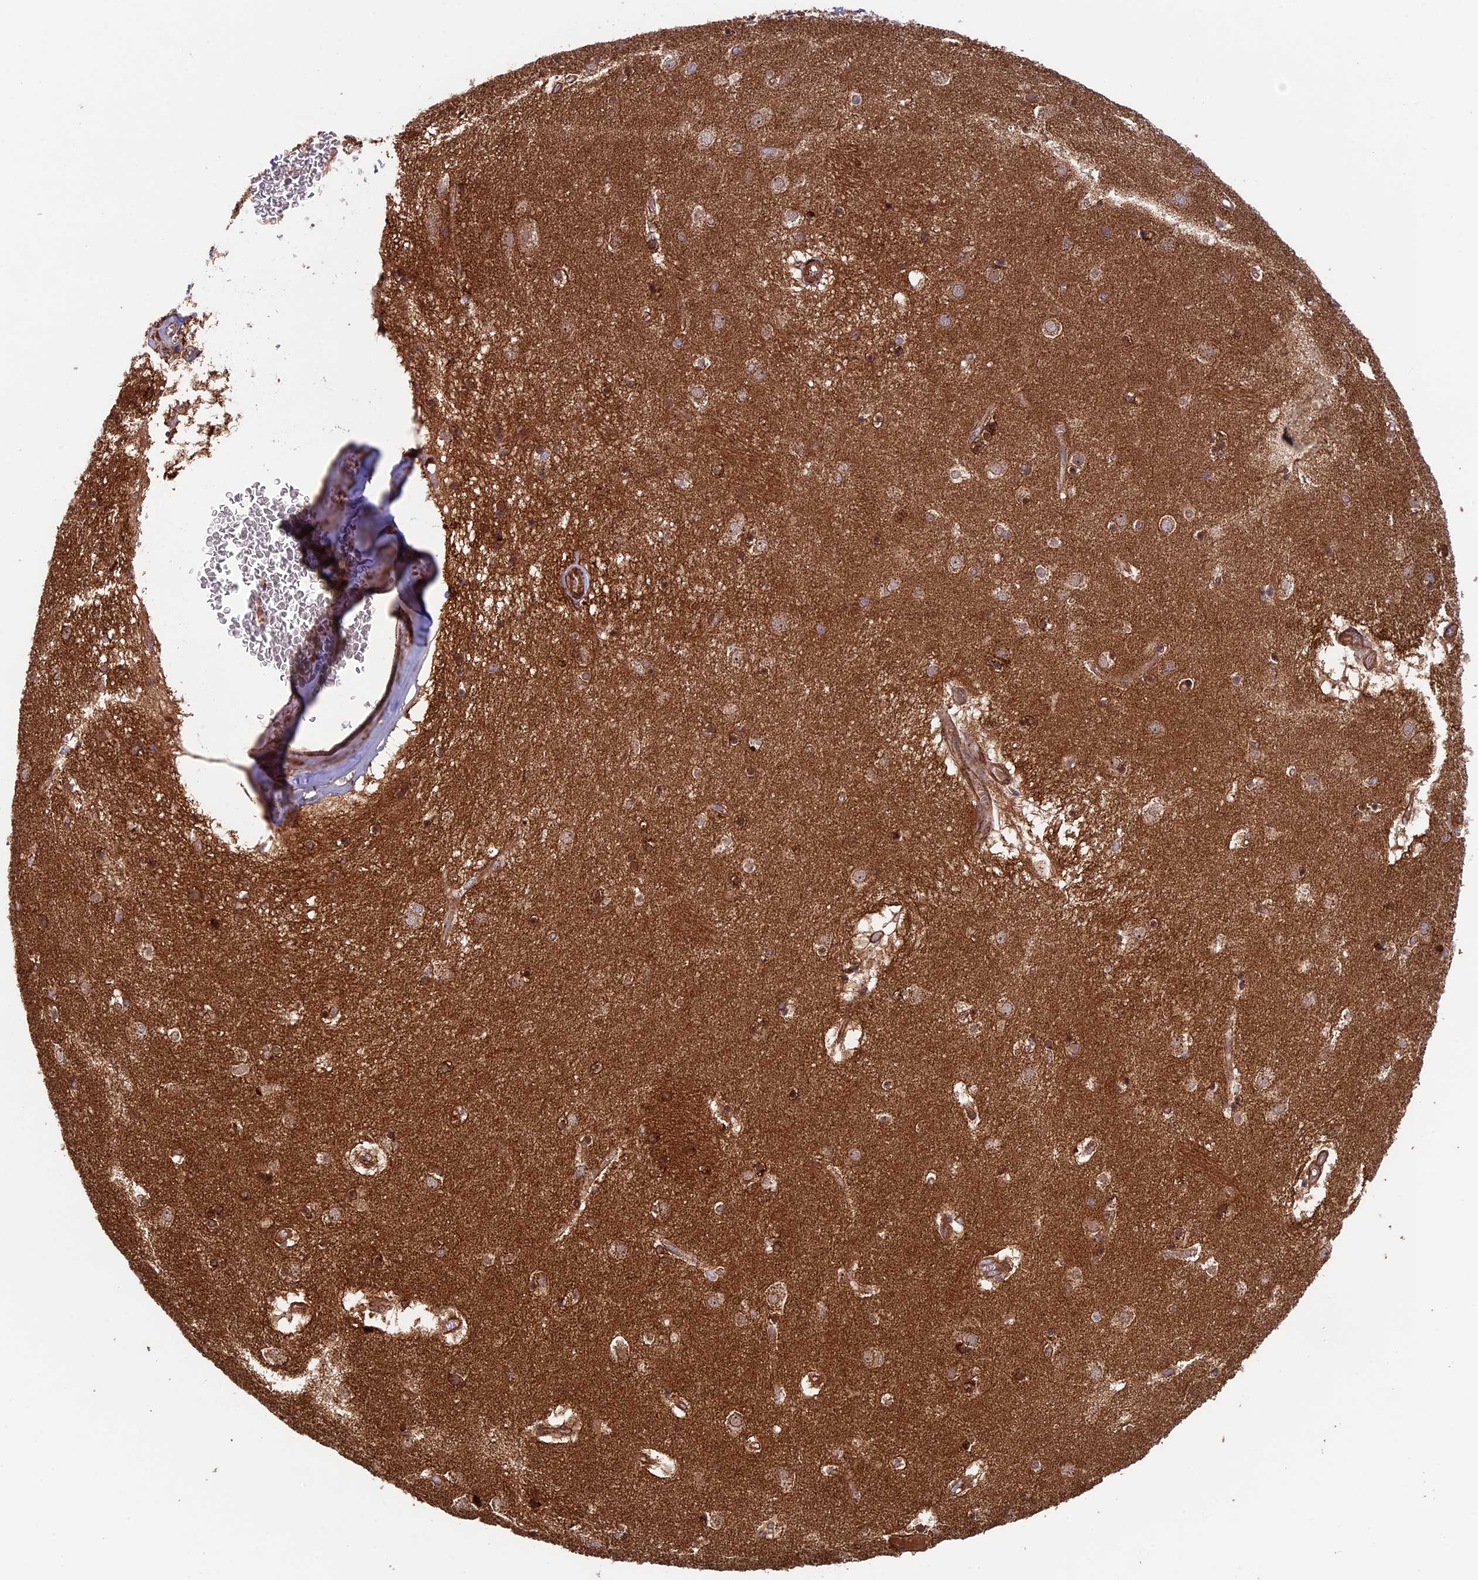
{"staining": {"intensity": "moderate", "quantity": ">75%", "location": "cytoplasmic/membranous"}, "tissue": "caudate", "cell_type": "Glial cells", "image_type": "normal", "snomed": [{"axis": "morphology", "description": "Normal tissue, NOS"}, {"axis": "topography", "description": "Lateral ventricle wall"}], "caption": "A medium amount of moderate cytoplasmic/membranous positivity is appreciated in about >75% of glial cells in unremarkable caudate.", "gene": "CCDC8", "patient": {"sex": "male", "age": 70}}